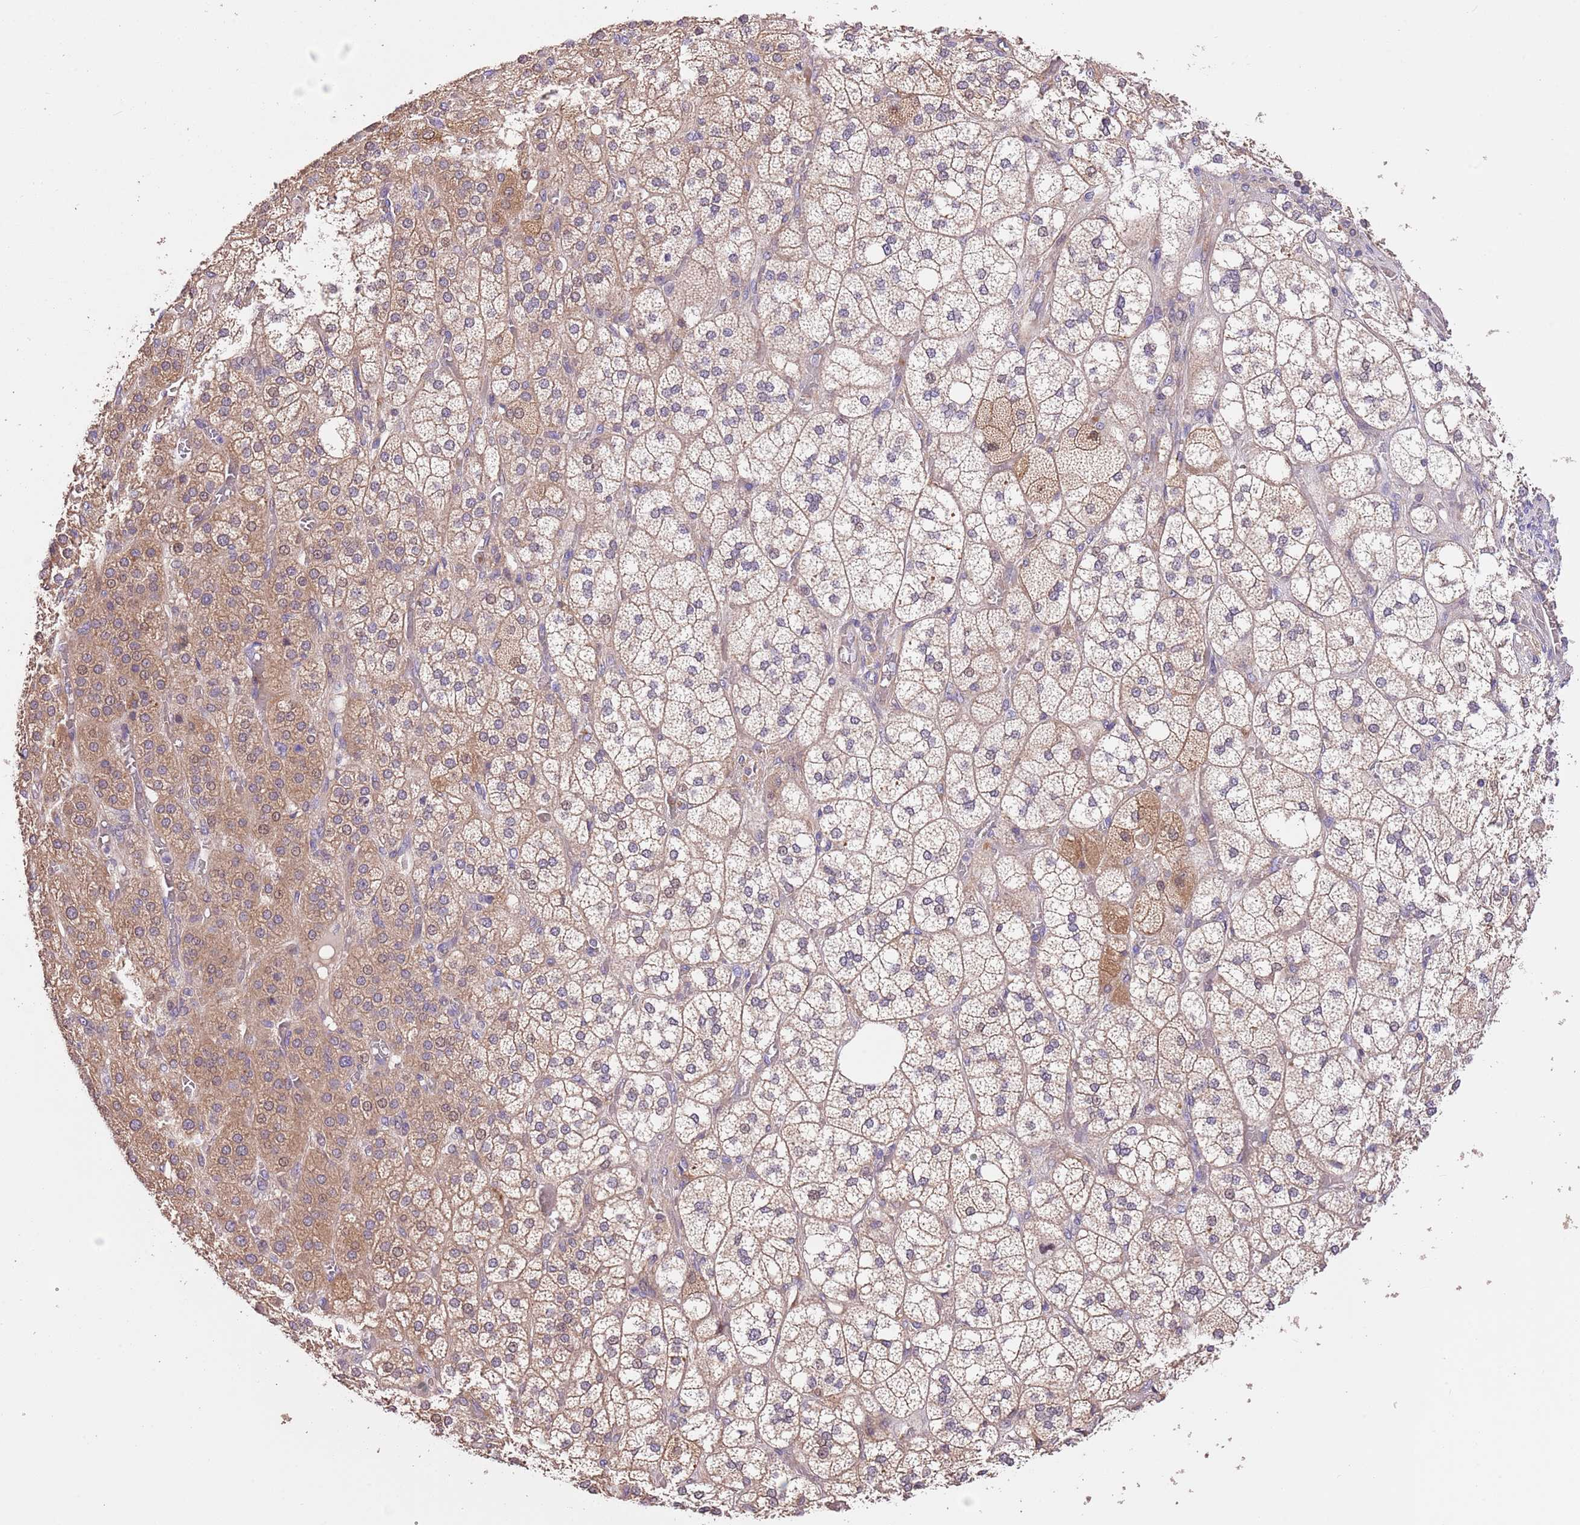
{"staining": {"intensity": "moderate", "quantity": ">75%", "location": "cytoplasmic/membranous"}, "tissue": "adrenal gland", "cell_type": "Glandular cells", "image_type": "normal", "snomed": [{"axis": "morphology", "description": "Normal tissue, NOS"}, {"axis": "topography", "description": "Adrenal gland"}], "caption": "Moderate cytoplasmic/membranous expression for a protein is identified in about >75% of glandular cells of benign adrenal gland using IHC.", "gene": "FAM89B", "patient": {"sex": "male", "age": 61}}